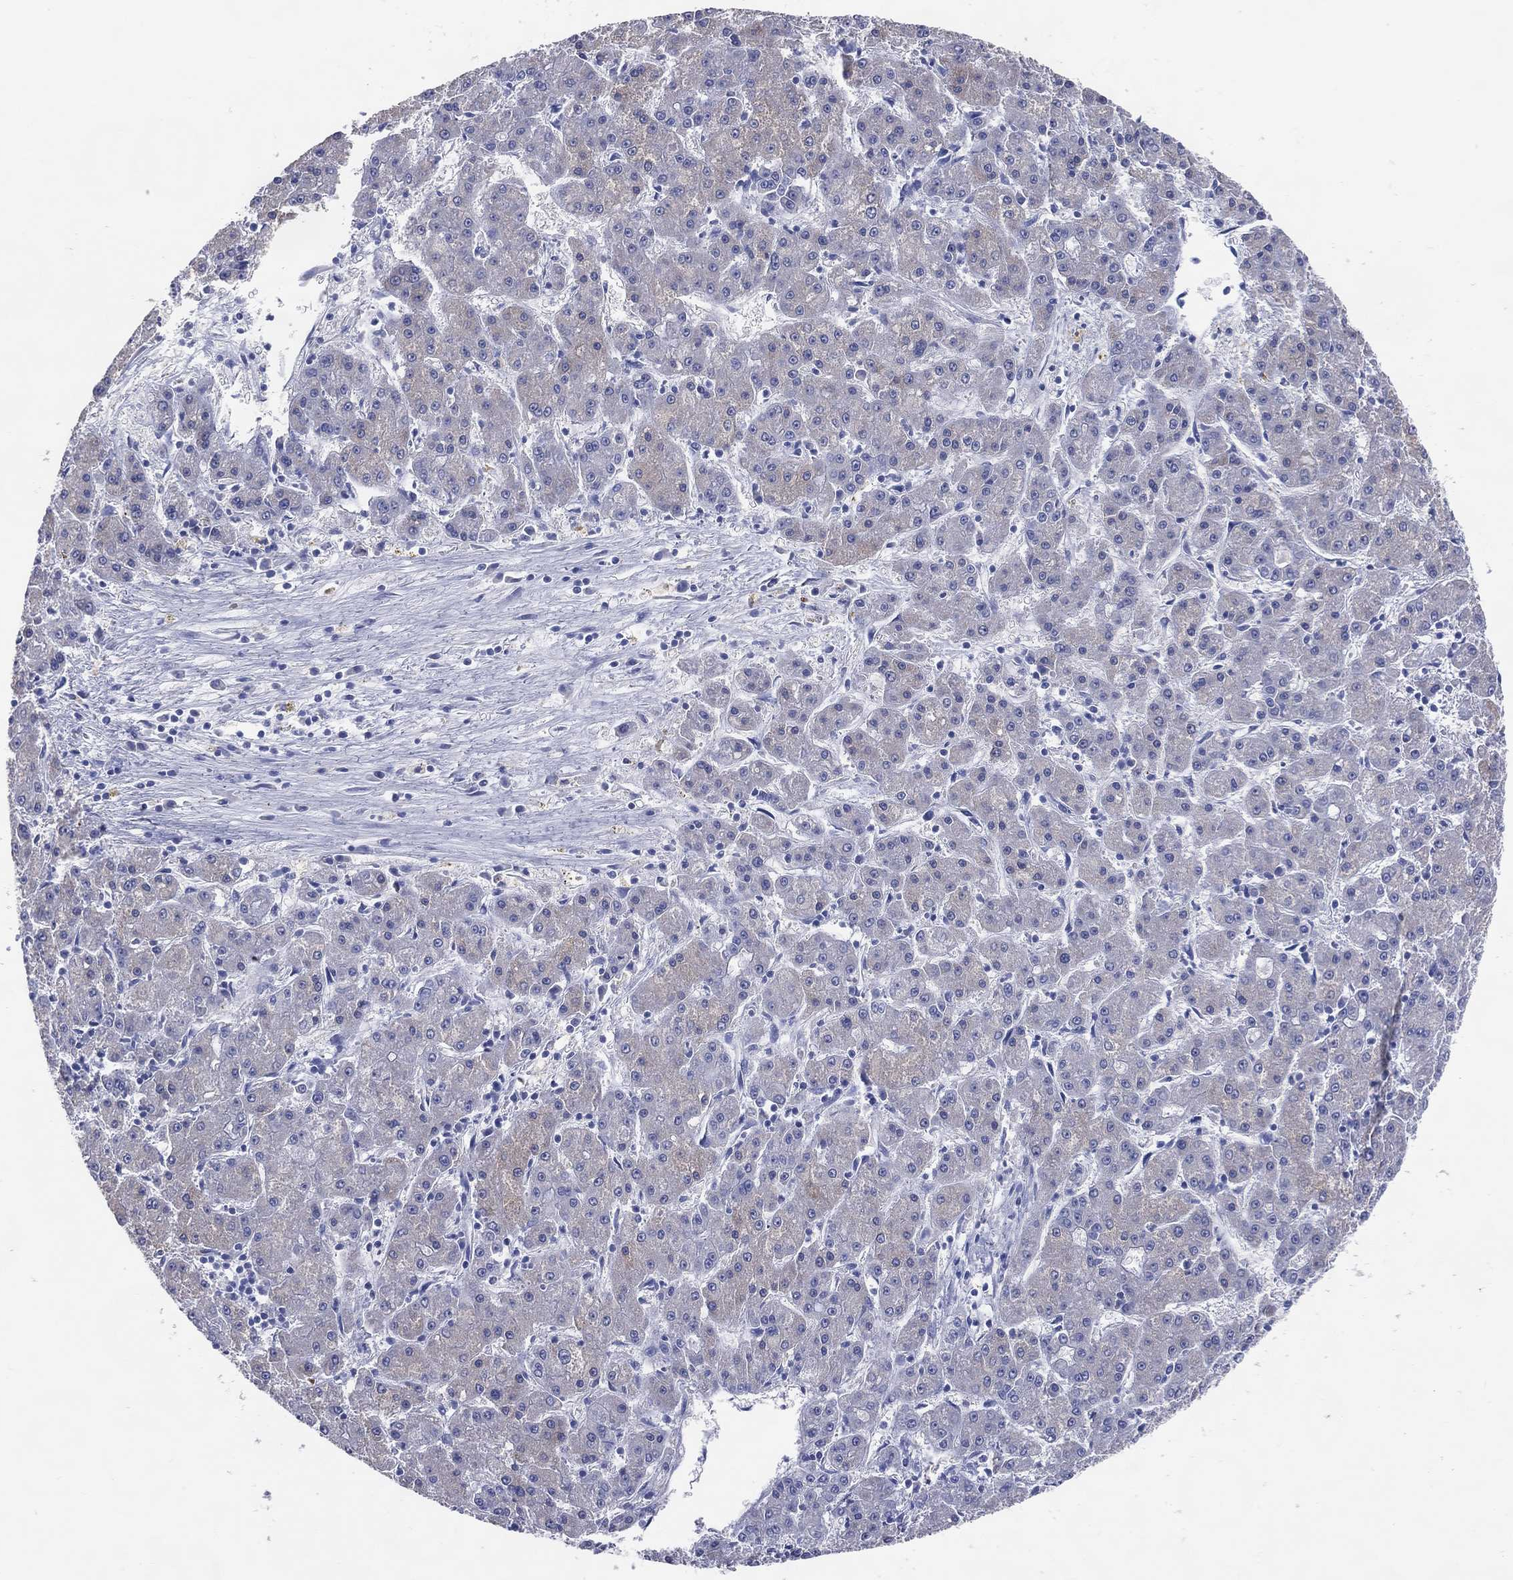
{"staining": {"intensity": "weak", "quantity": "<25%", "location": "cytoplasmic/membranous"}, "tissue": "liver cancer", "cell_type": "Tumor cells", "image_type": "cancer", "snomed": [{"axis": "morphology", "description": "Carcinoma, Hepatocellular, NOS"}, {"axis": "topography", "description": "Liver"}], "caption": "Hepatocellular carcinoma (liver) was stained to show a protein in brown. There is no significant positivity in tumor cells.", "gene": "DNAH6", "patient": {"sex": "male", "age": 73}}